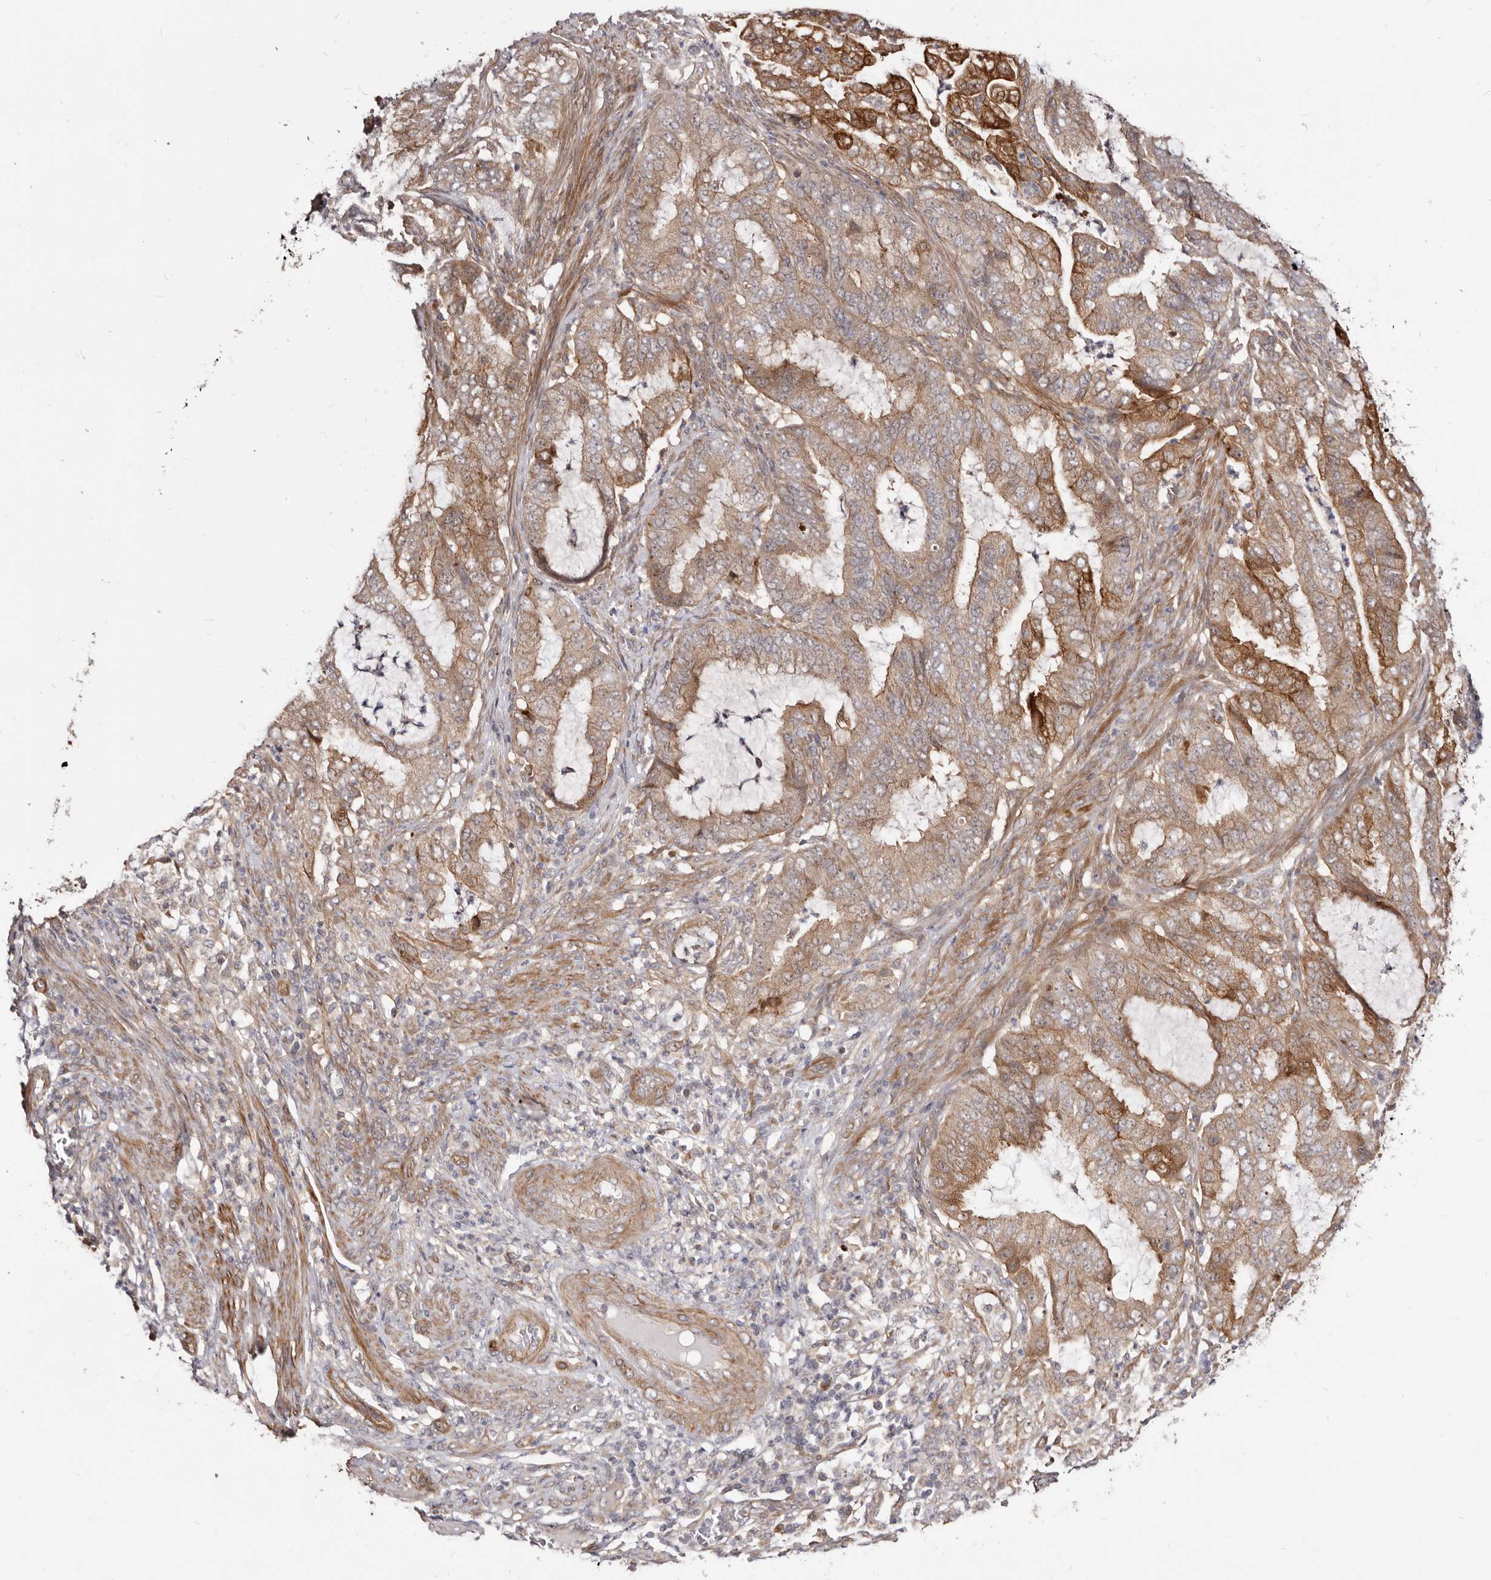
{"staining": {"intensity": "moderate", "quantity": ">75%", "location": "cytoplasmic/membranous,nuclear"}, "tissue": "endometrial cancer", "cell_type": "Tumor cells", "image_type": "cancer", "snomed": [{"axis": "morphology", "description": "Adenocarcinoma, NOS"}, {"axis": "topography", "description": "Endometrium"}], "caption": "A high-resolution micrograph shows immunohistochemistry staining of endometrial adenocarcinoma, which demonstrates moderate cytoplasmic/membranous and nuclear positivity in about >75% of tumor cells.", "gene": "GPATCH4", "patient": {"sex": "female", "age": 51}}